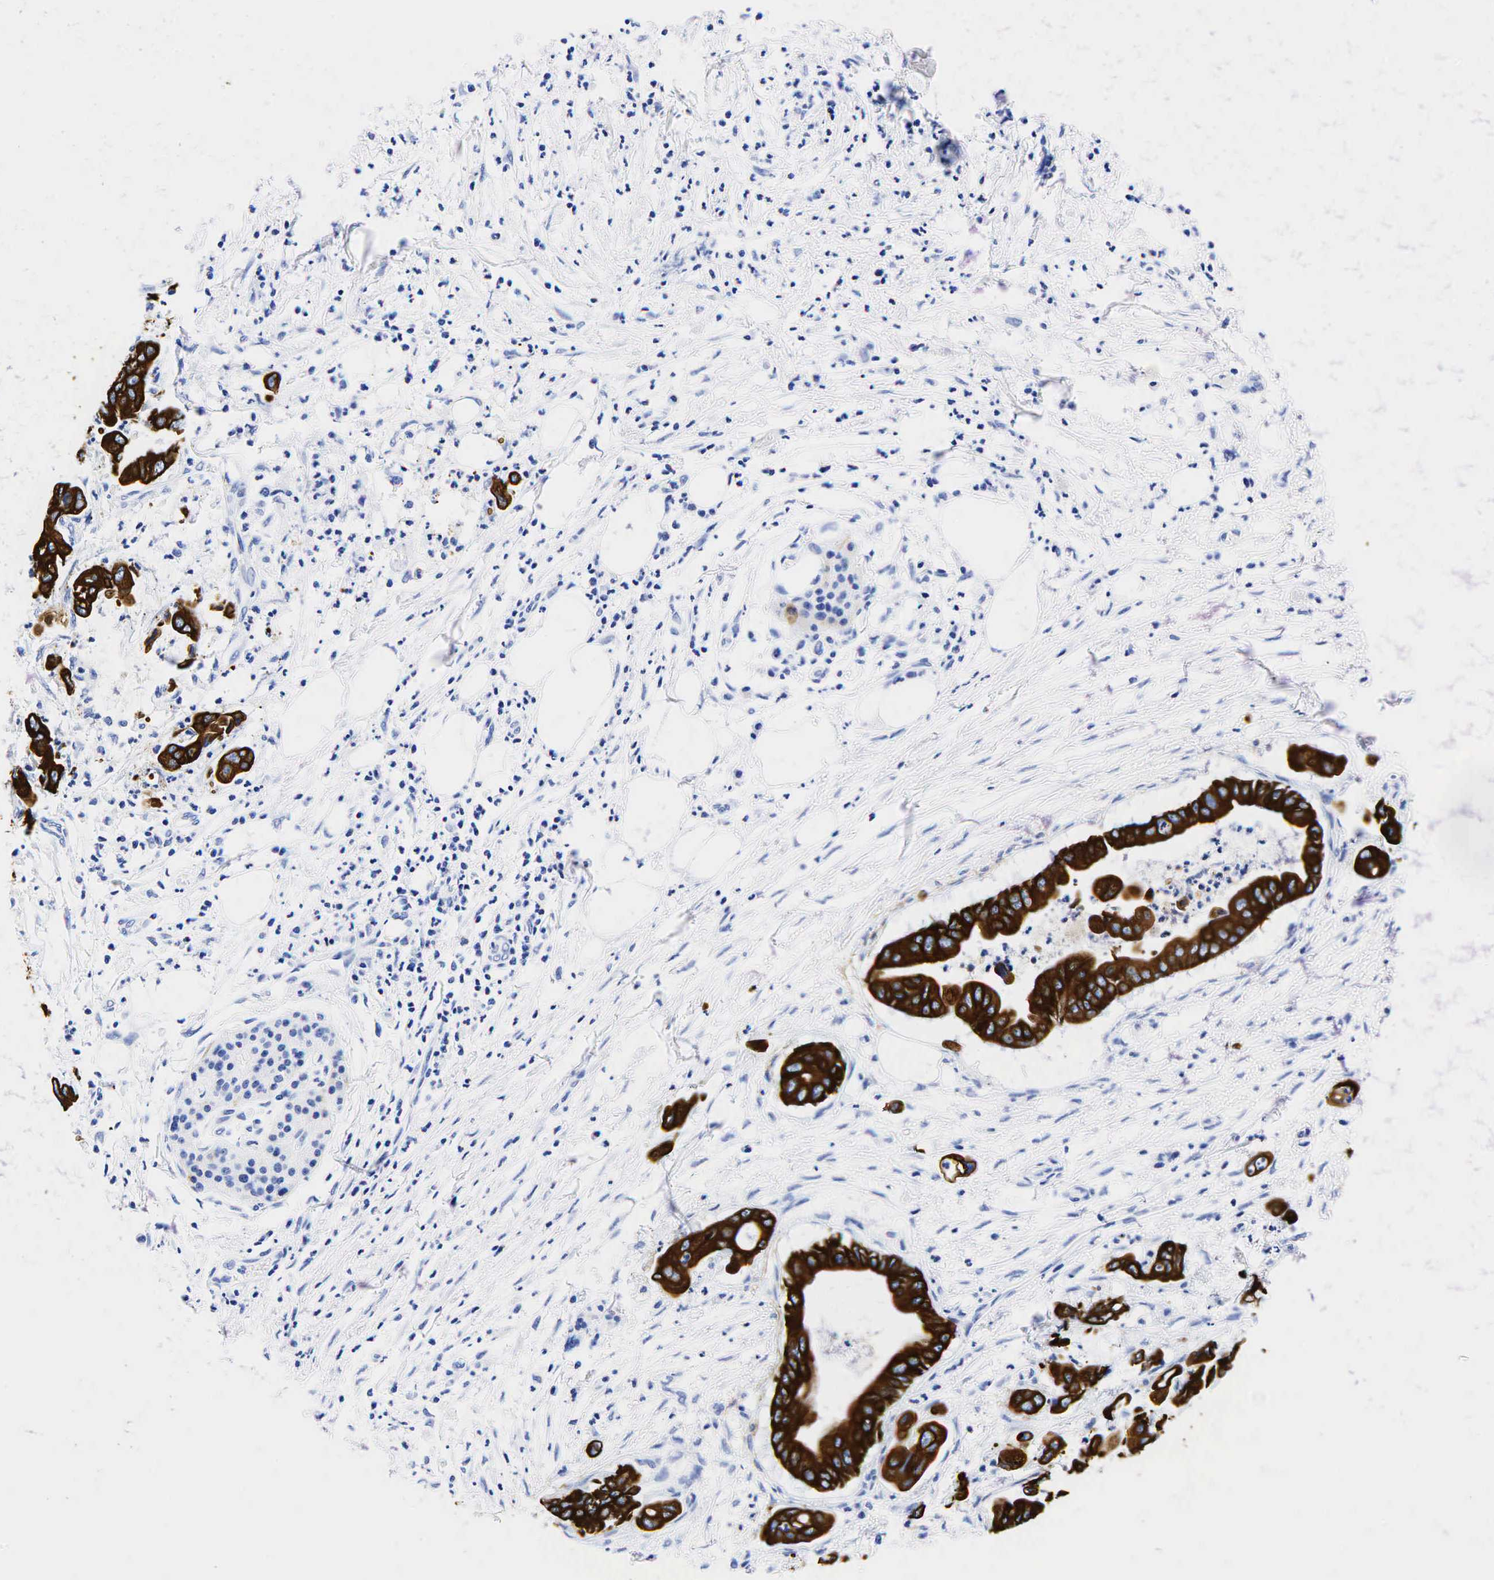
{"staining": {"intensity": "strong", "quantity": ">75%", "location": "cytoplasmic/membranous"}, "tissue": "pancreatic cancer", "cell_type": "Tumor cells", "image_type": "cancer", "snomed": [{"axis": "morphology", "description": "Adenocarcinoma, NOS"}, {"axis": "topography", "description": "Pancreas"}], "caption": "IHC photomicrograph of human pancreatic cancer stained for a protein (brown), which shows high levels of strong cytoplasmic/membranous staining in approximately >75% of tumor cells.", "gene": "KRT19", "patient": {"sex": "male", "age": 58}}